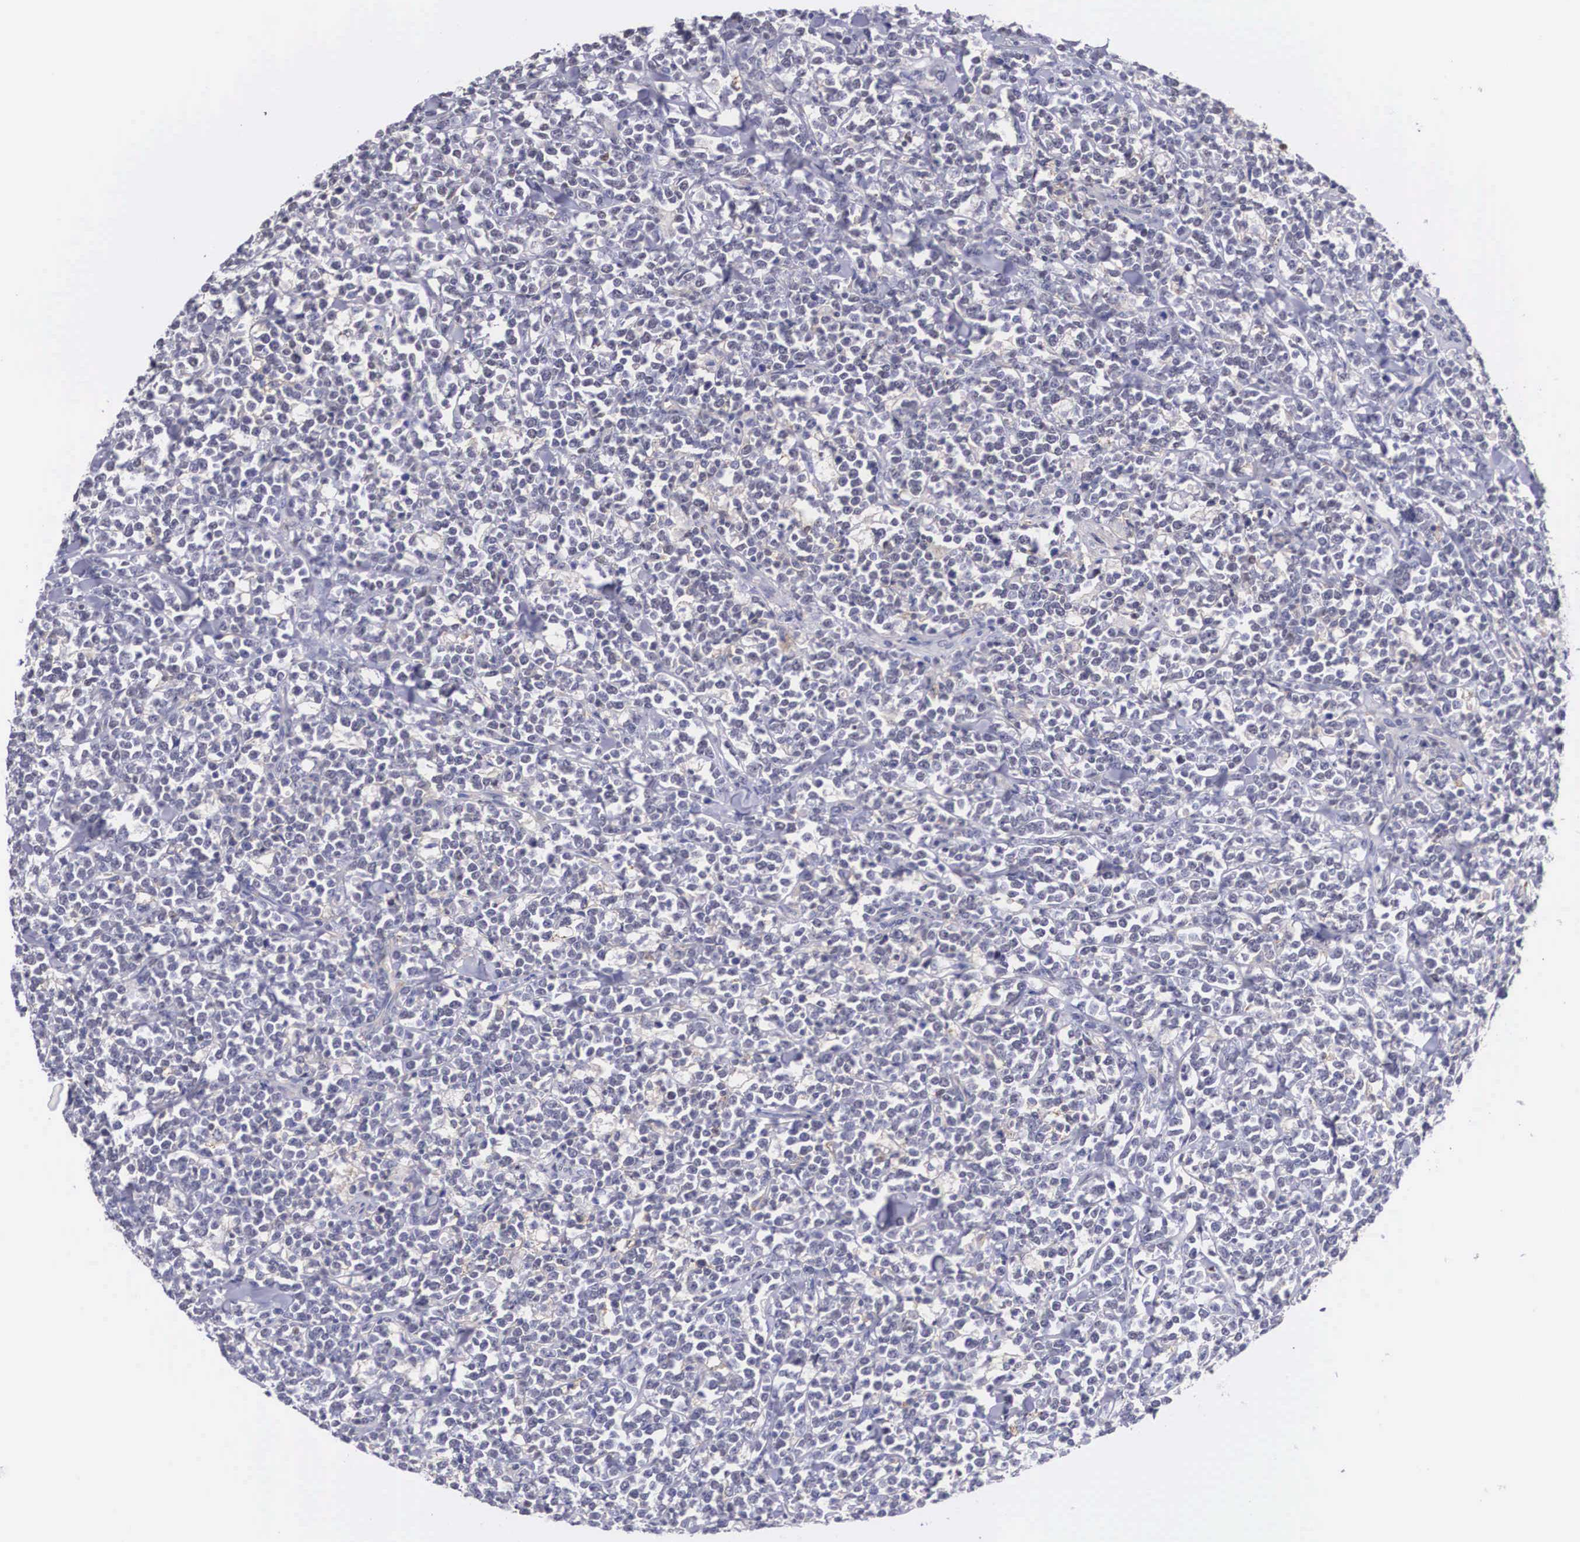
{"staining": {"intensity": "negative", "quantity": "none", "location": "none"}, "tissue": "lymphoma", "cell_type": "Tumor cells", "image_type": "cancer", "snomed": [{"axis": "morphology", "description": "Malignant lymphoma, non-Hodgkin's type, High grade"}, {"axis": "topography", "description": "Small intestine"}, {"axis": "topography", "description": "Colon"}], "caption": "An image of lymphoma stained for a protein displays no brown staining in tumor cells.", "gene": "NR4A2", "patient": {"sex": "male", "age": 8}}